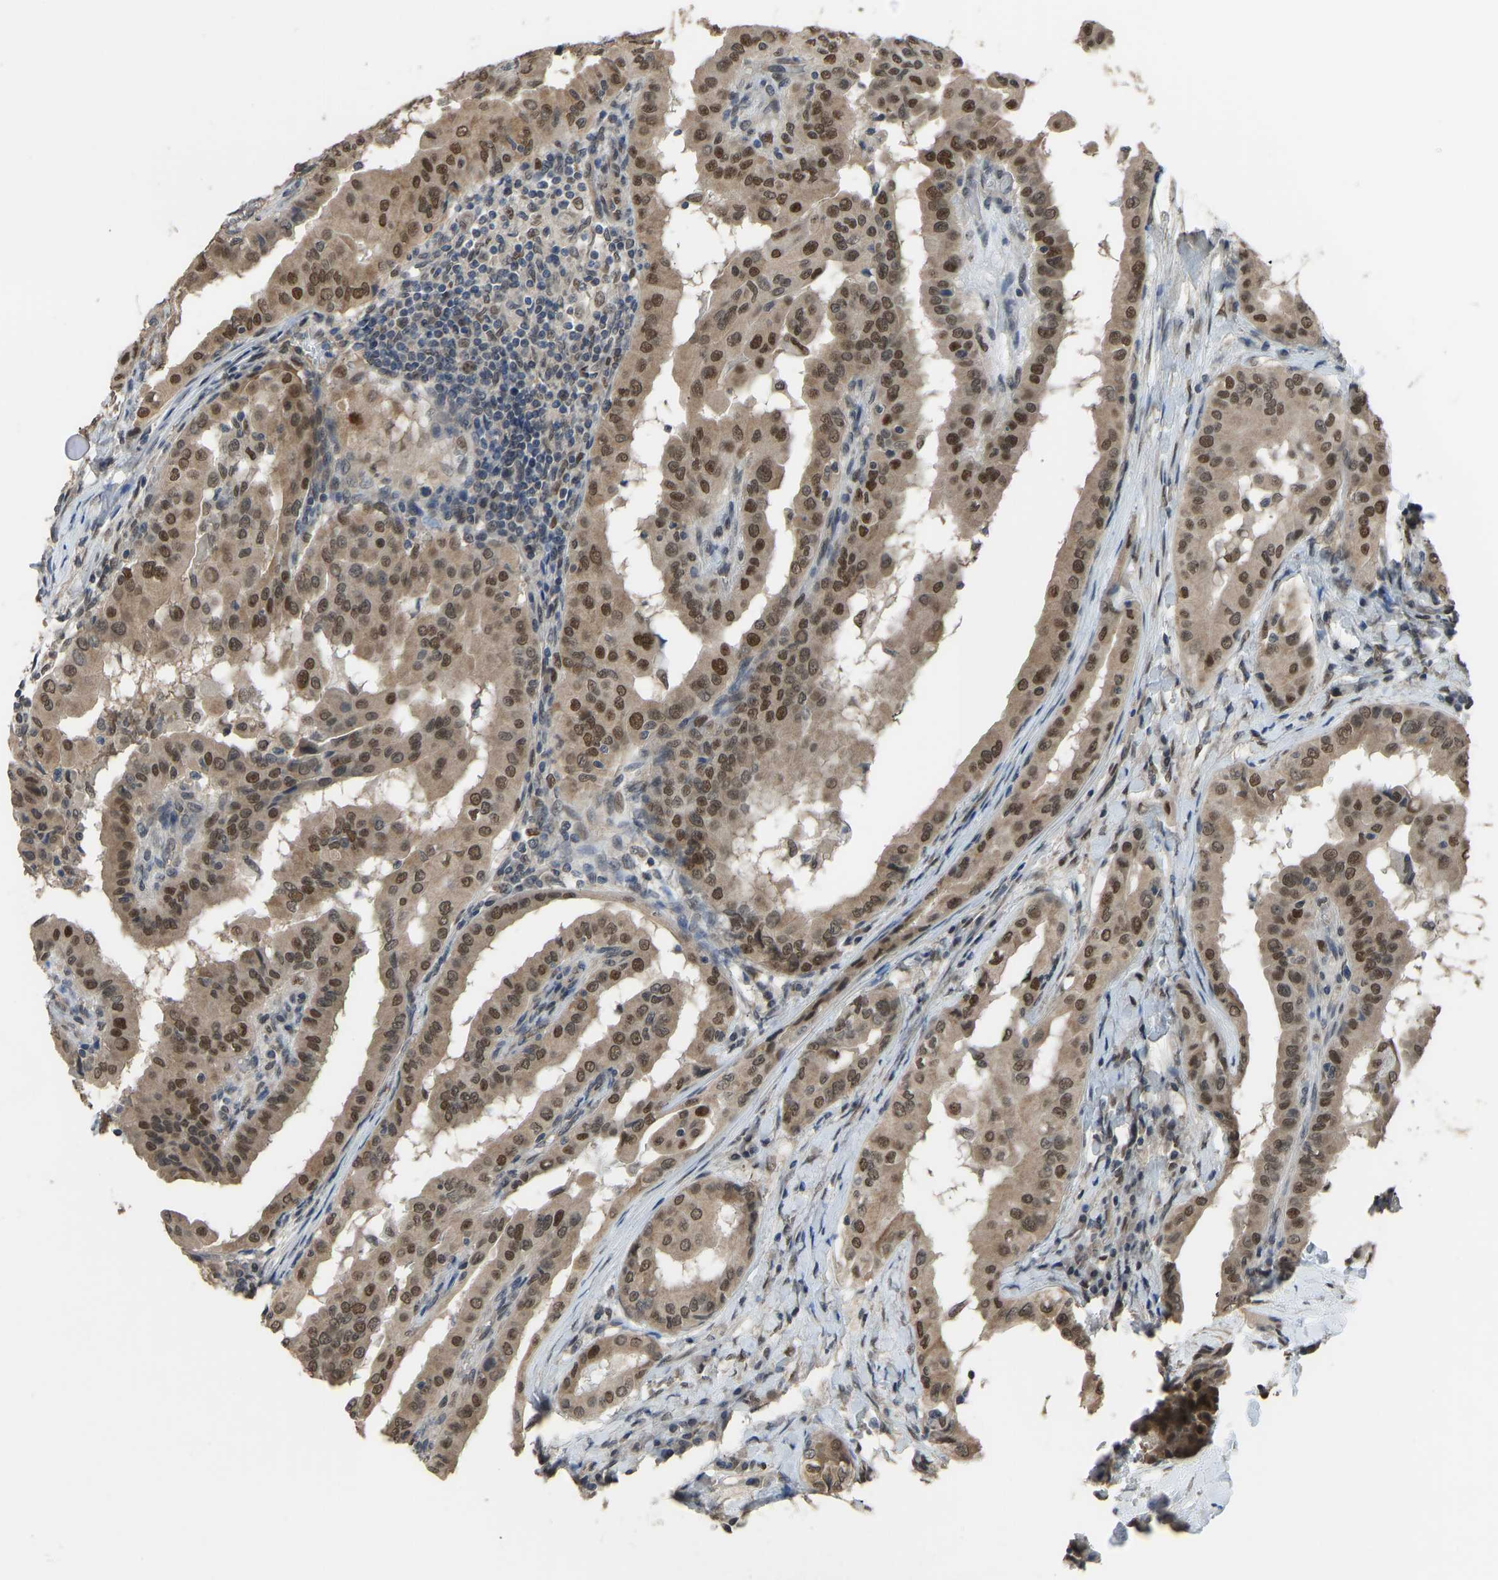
{"staining": {"intensity": "moderate", "quantity": ">75%", "location": "cytoplasmic/membranous,nuclear"}, "tissue": "thyroid cancer", "cell_type": "Tumor cells", "image_type": "cancer", "snomed": [{"axis": "morphology", "description": "Papillary adenocarcinoma, NOS"}, {"axis": "topography", "description": "Thyroid gland"}], "caption": "Immunohistochemical staining of thyroid cancer (papillary adenocarcinoma) demonstrates medium levels of moderate cytoplasmic/membranous and nuclear positivity in about >75% of tumor cells. The staining is performed using DAB (3,3'-diaminobenzidine) brown chromogen to label protein expression. The nuclei are counter-stained blue using hematoxylin.", "gene": "KPNA6", "patient": {"sex": "male", "age": 33}}